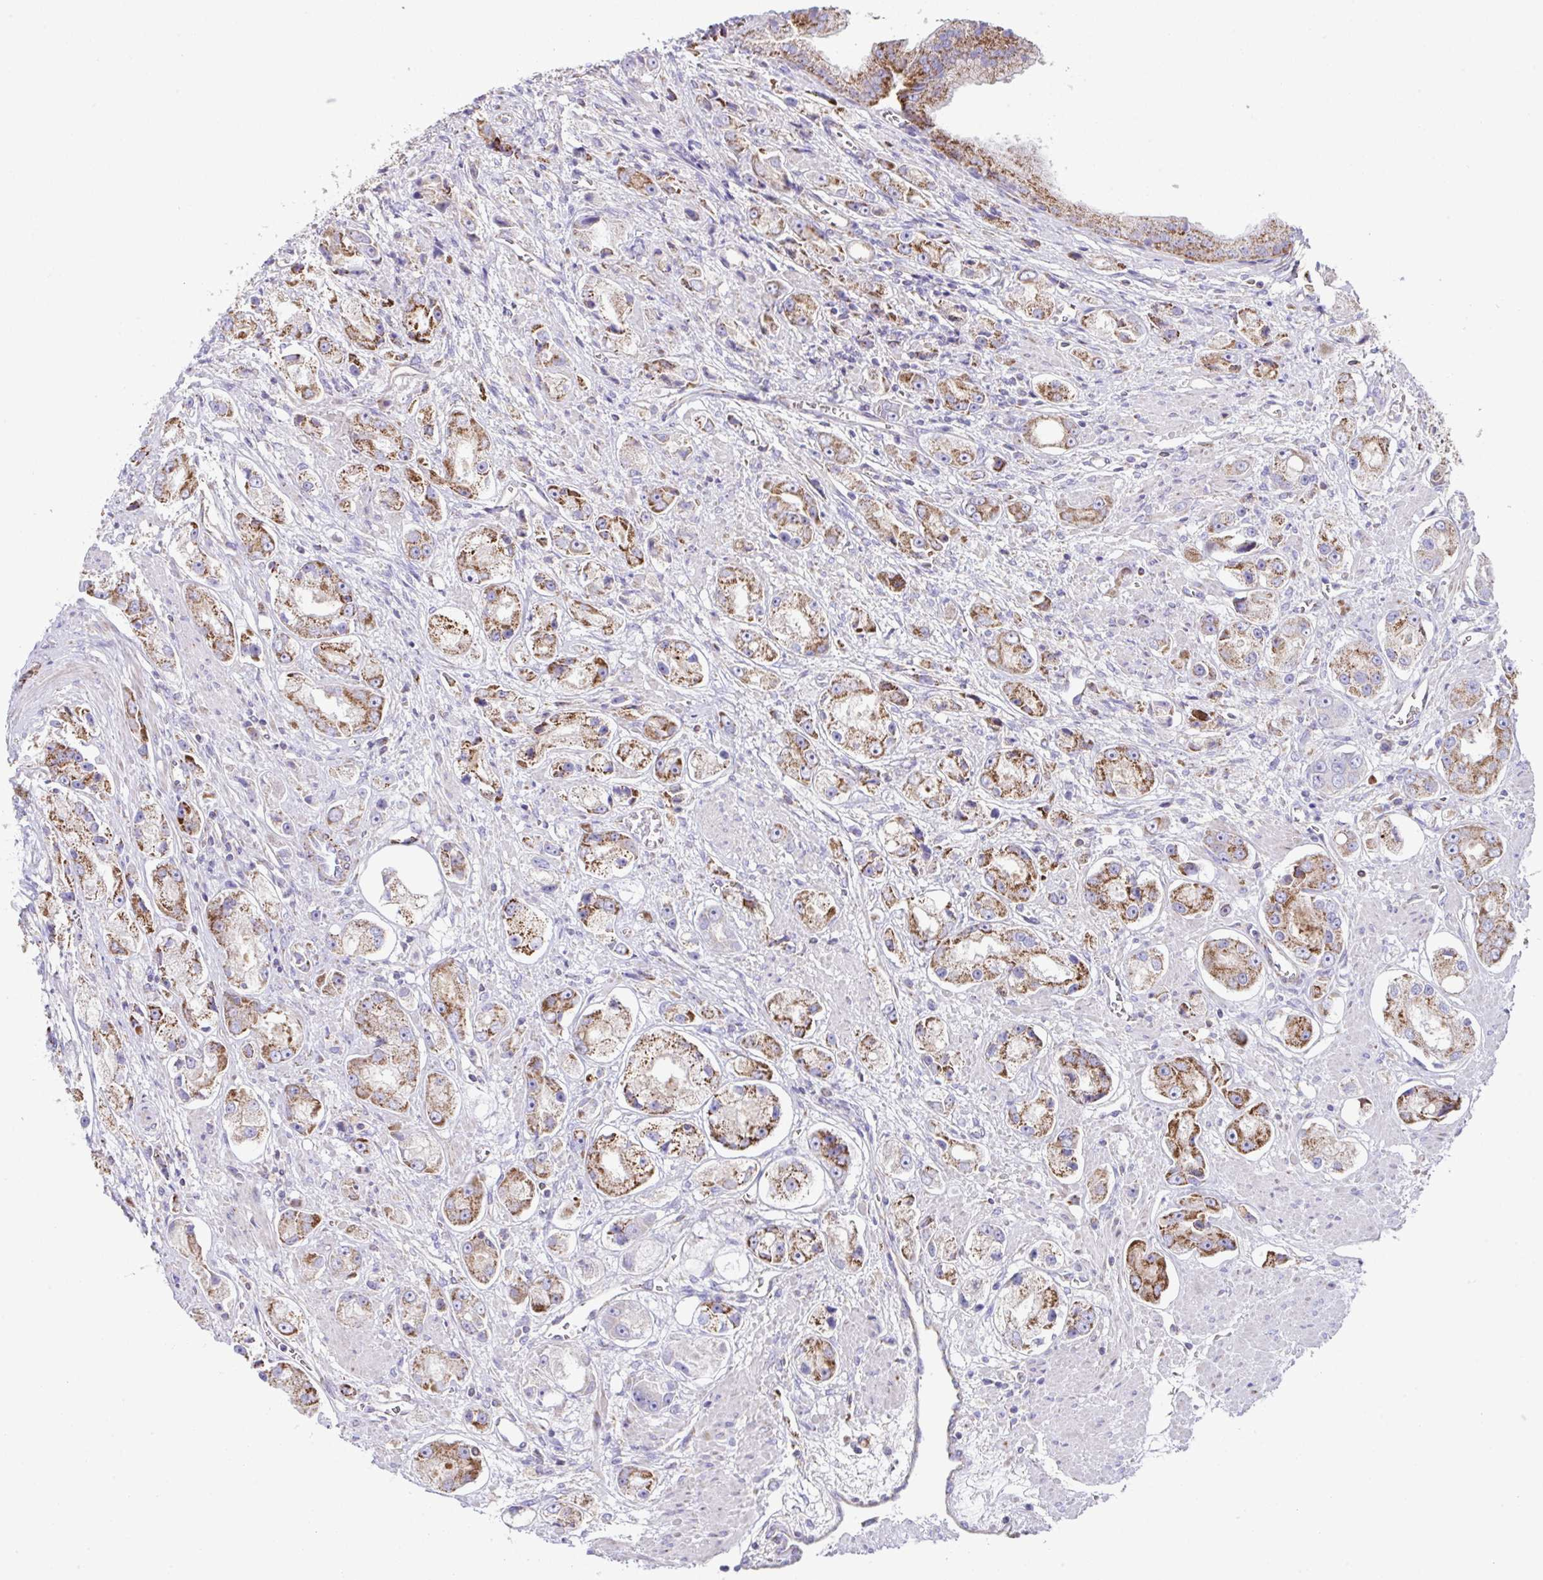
{"staining": {"intensity": "strong", "quantity": ">75%", "location": "cytoplasmic/membranous"}, "tissue": "prostate cancer", "cell_type": "Tumor cells", "image_type": "cancer", "snomed": [{"axis": "morphology", "description": "Adenocarcinoma, High grade"}, {"axis": "topography", "description": "Prostate"}], "caption": "Prostate high-grade adenocarcinoma was stained to show a protein in brown. There is high levels of strong cytoplasmic/membranous staining in approximately >75% of tumor cells.", "gene": "DOK7", "patient": {"sex": "male", "age": 67}}